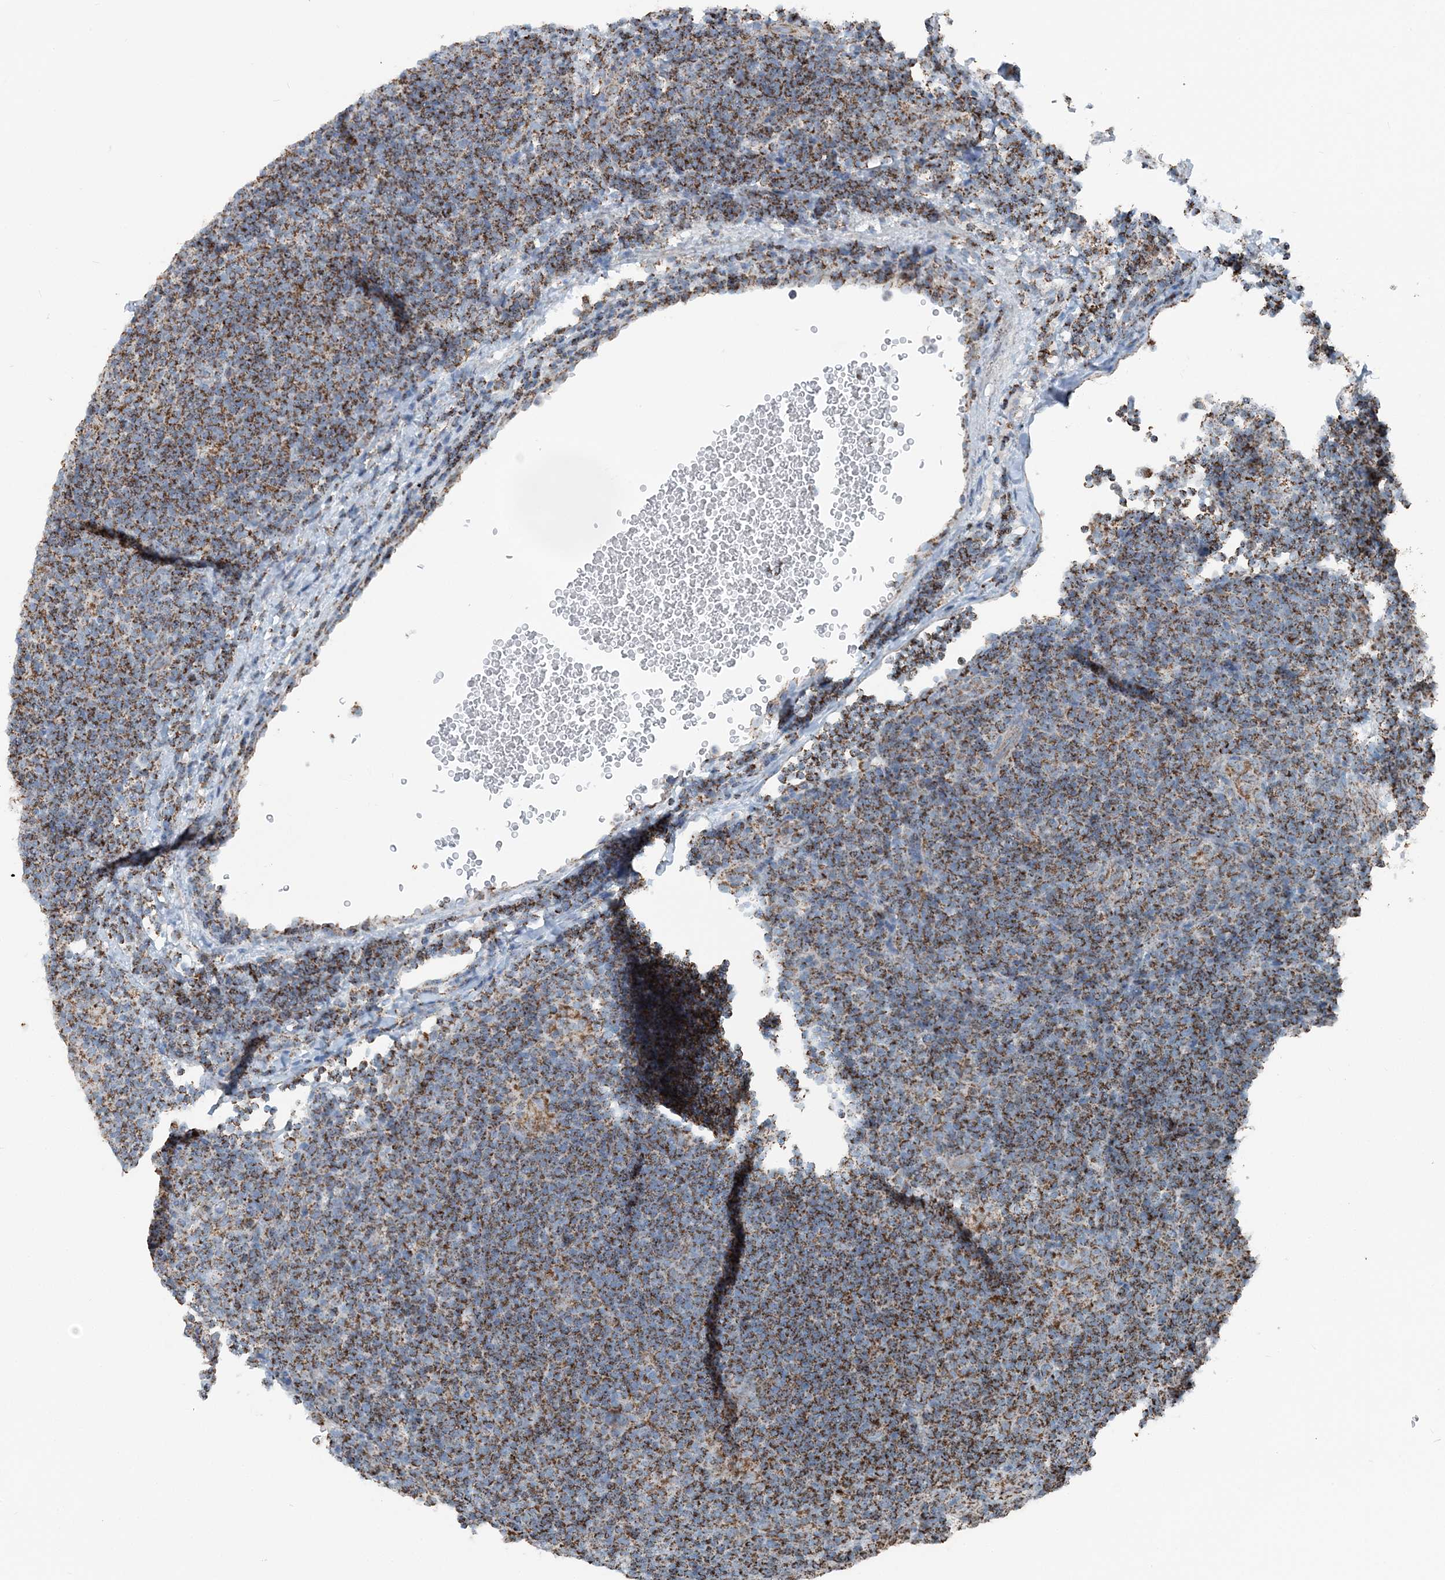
{"staining": {"intensity": "weak", "quantity": ">75%", "location": "cytoplasmic/membranous"}, "tissue": "lymphoma", "cell_type": "Tumor cells", "image_type": "cancer", "snomed": [{"axis": "morphology", "description": "Hodgkin's disease, NOS"}, {"axis": "topography", "description": "Lymph node"}], "caption": "There is low levels of weak cytoplasmic/membranous staining in tumor cells of lymphoma, as demonstrated by immunohistochemical staining (brown color).", "gene": "SUCLG1", "patient": {"sex": "female", "age": 57}}